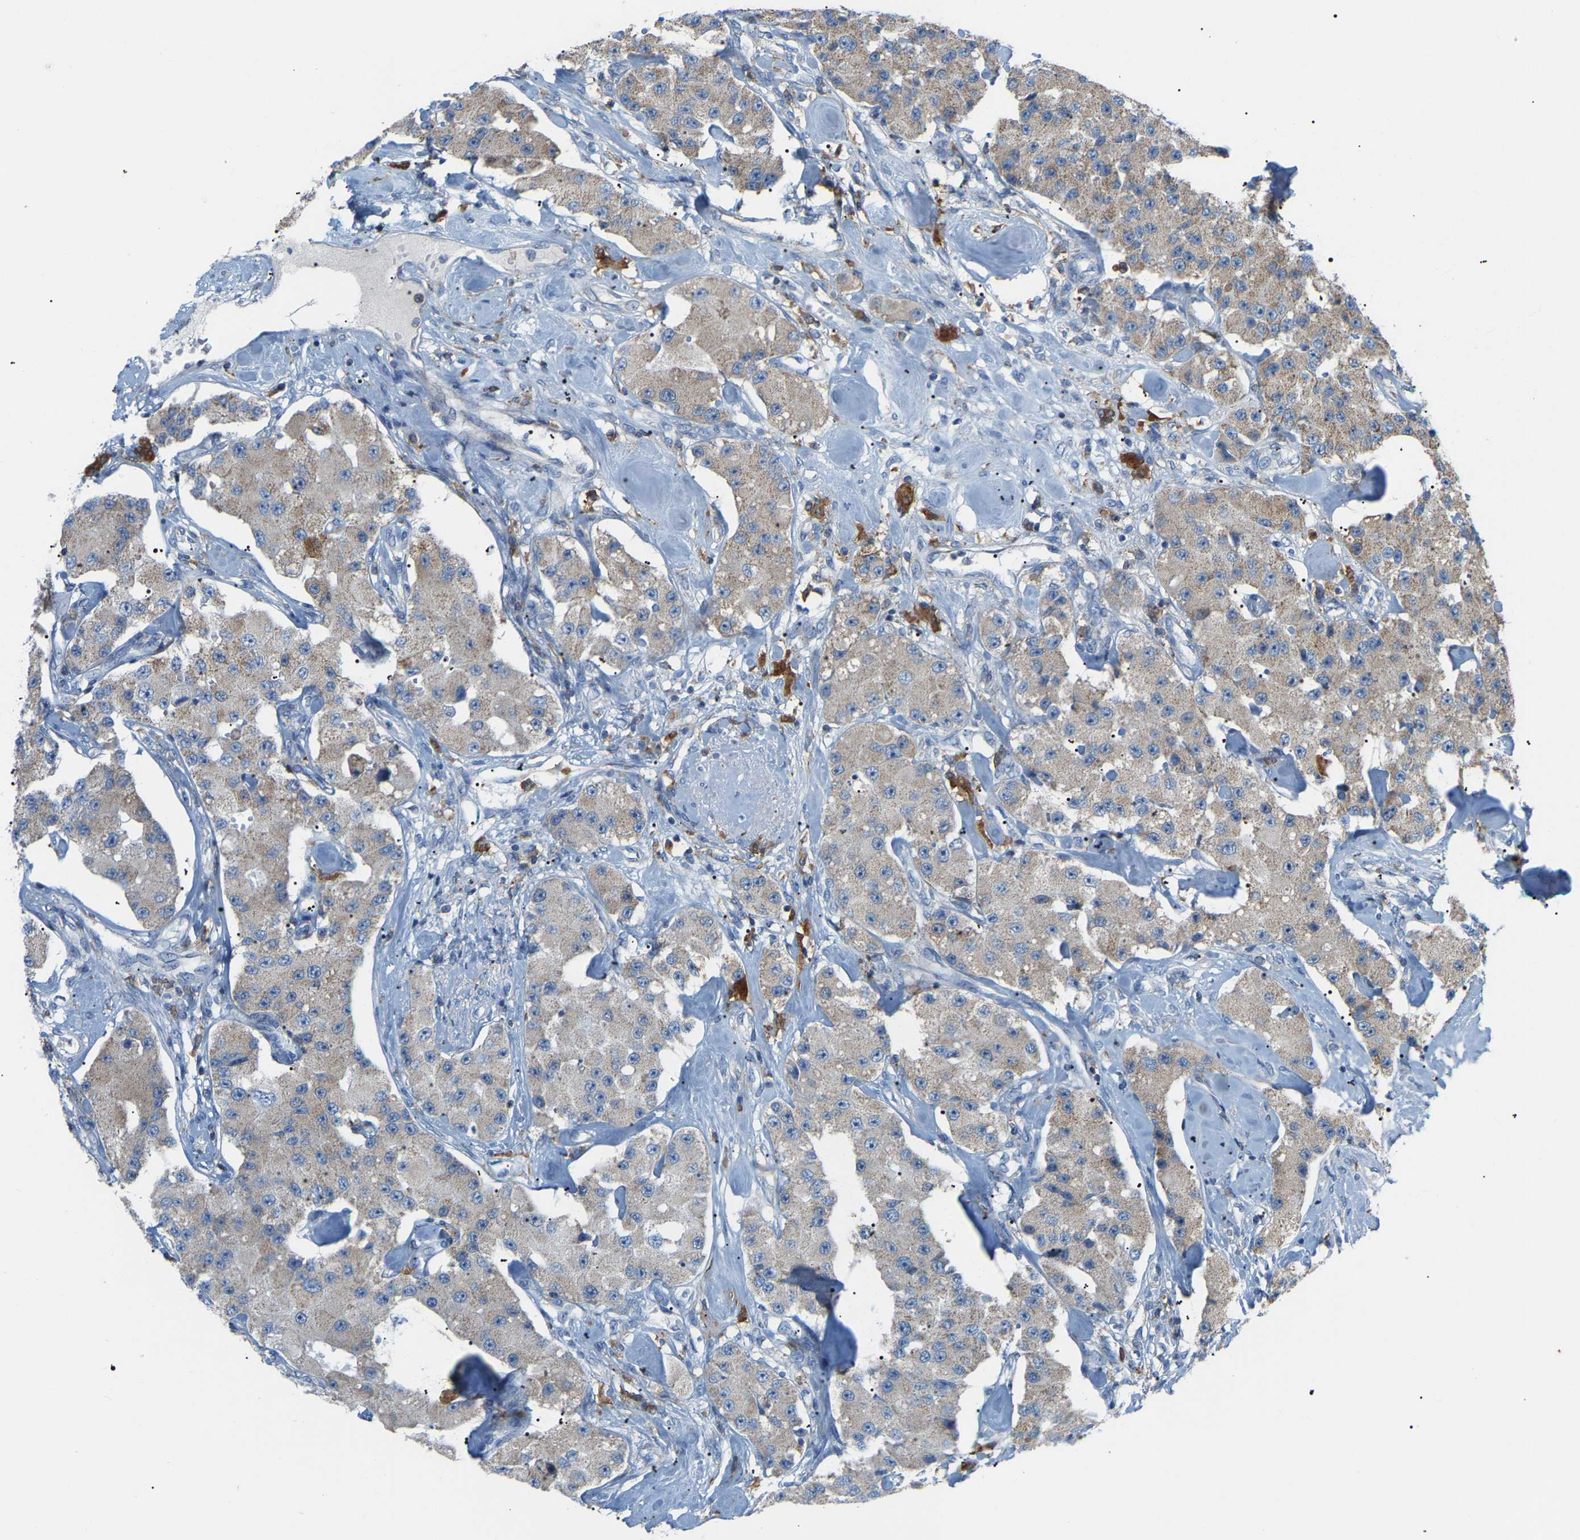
{"staining": {"intensity": "weak", "quantity": "25%-75%", "location": "cytoplasmic/membranous"}, "tissue": "carcinoid", "cell_type": "Tumor cells", "image_type": "cancer", "snomed": [{"axis": "morphology", "description": "Carcinoid, malignant, NOS"}, {"axis": "topography", "description": "Pancreas"}], "caption": "Carcinoid (malignant) was stained to show a protein in brown. There is low levels of weak cytoplasmic/membranous staining in approximately 25%-75% of tumor cells. (Stains: DAB (3,3'-diaminobenzidine) in brown, nuclei in blue, Microscopy: brightfield microscopy at high magnification).", "gene": "CROT", "patient": {"sex": "male", "age": 41}}